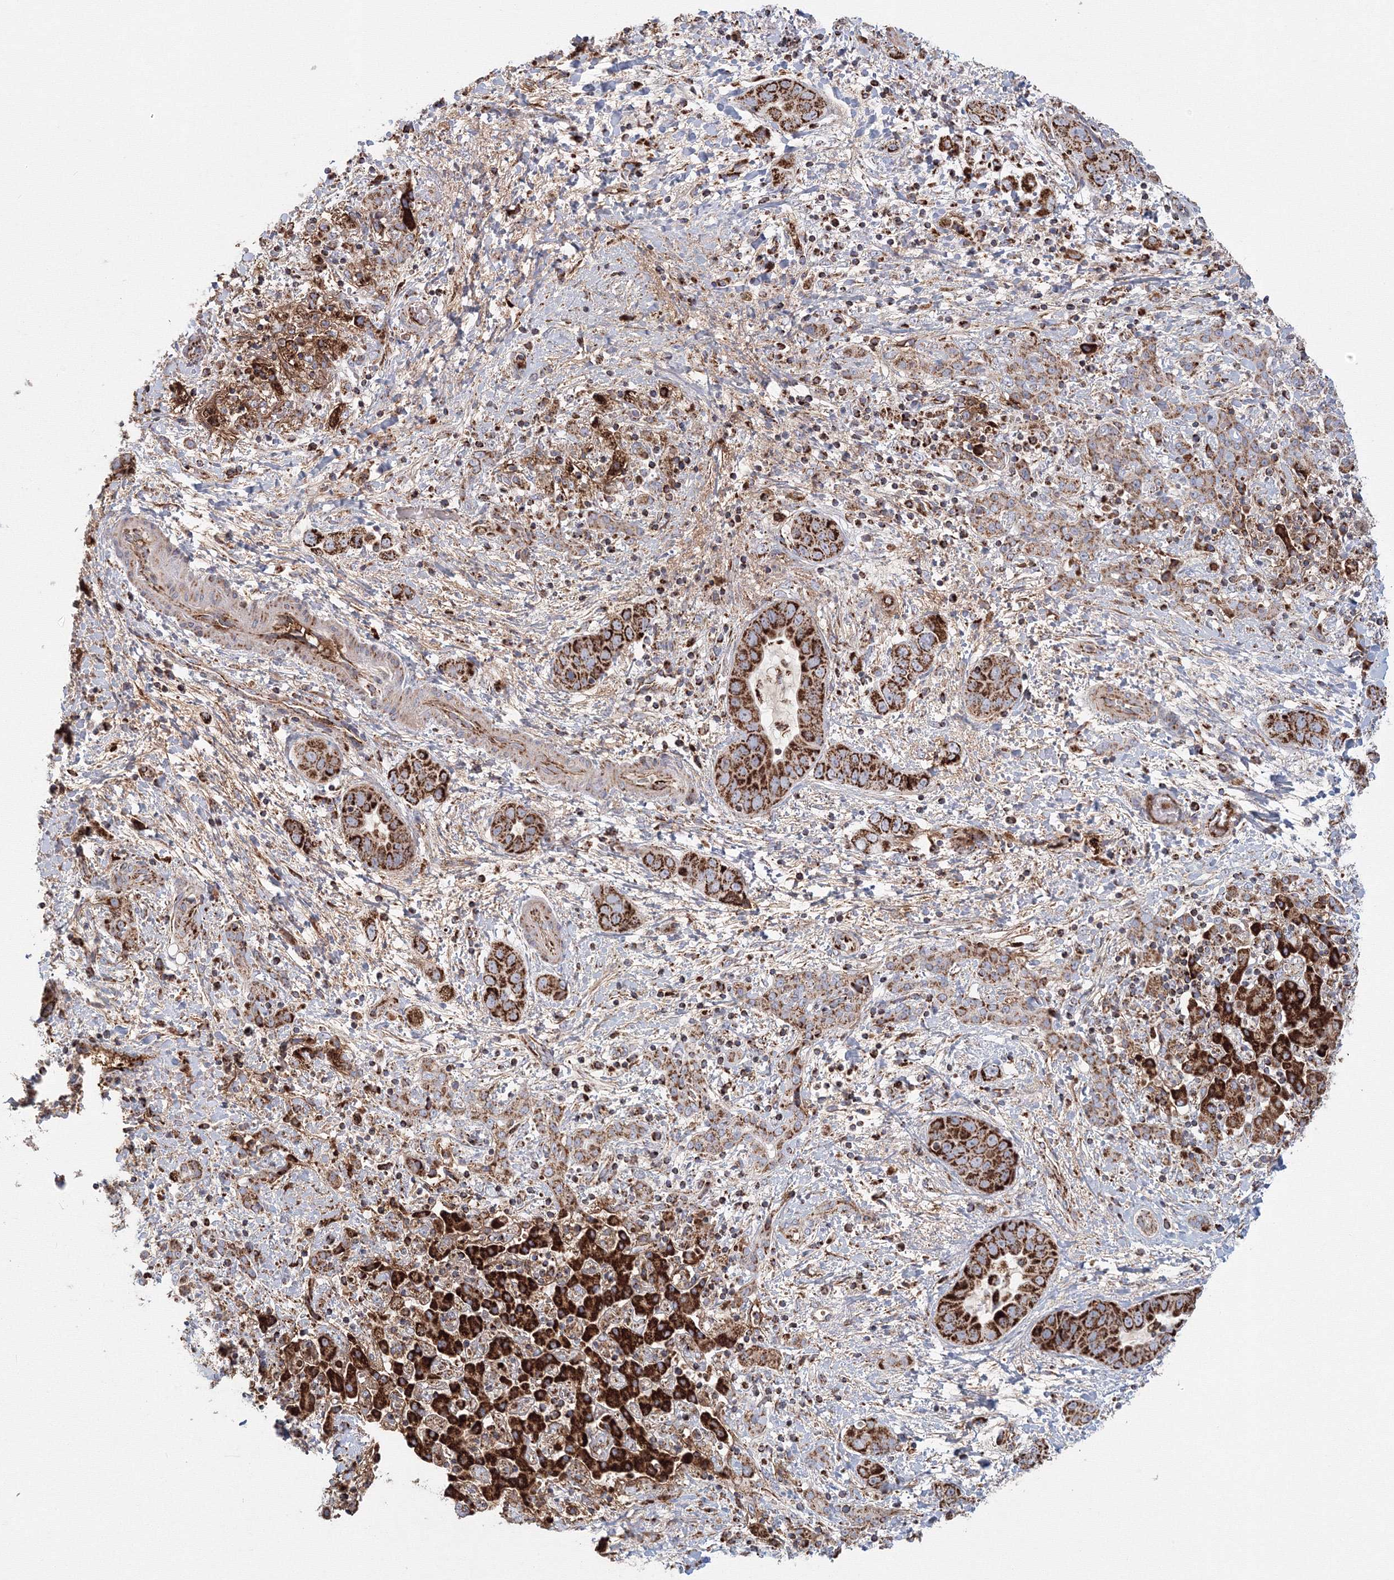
{"staining": {"intensity": "strong", "quantity": ">75%", "location": "cytoplasmic/membranous"}, "tissue": "liver cancer", "cell_type": "Tumor cells", "image_type": "cancer", "snomed": [{"axis": "morphology", "description": "Cholangiocarcinoma"}, {"axis": "topography", "description": "Liver"}], "caption": "Strong cytoplasmic/membranous protein positivity is identified in approximately >75% of tumor cells in liver cholangiocarcinoma.", "gene": "GRPEL1", "patient": {"sex": "female", "age": 52}}